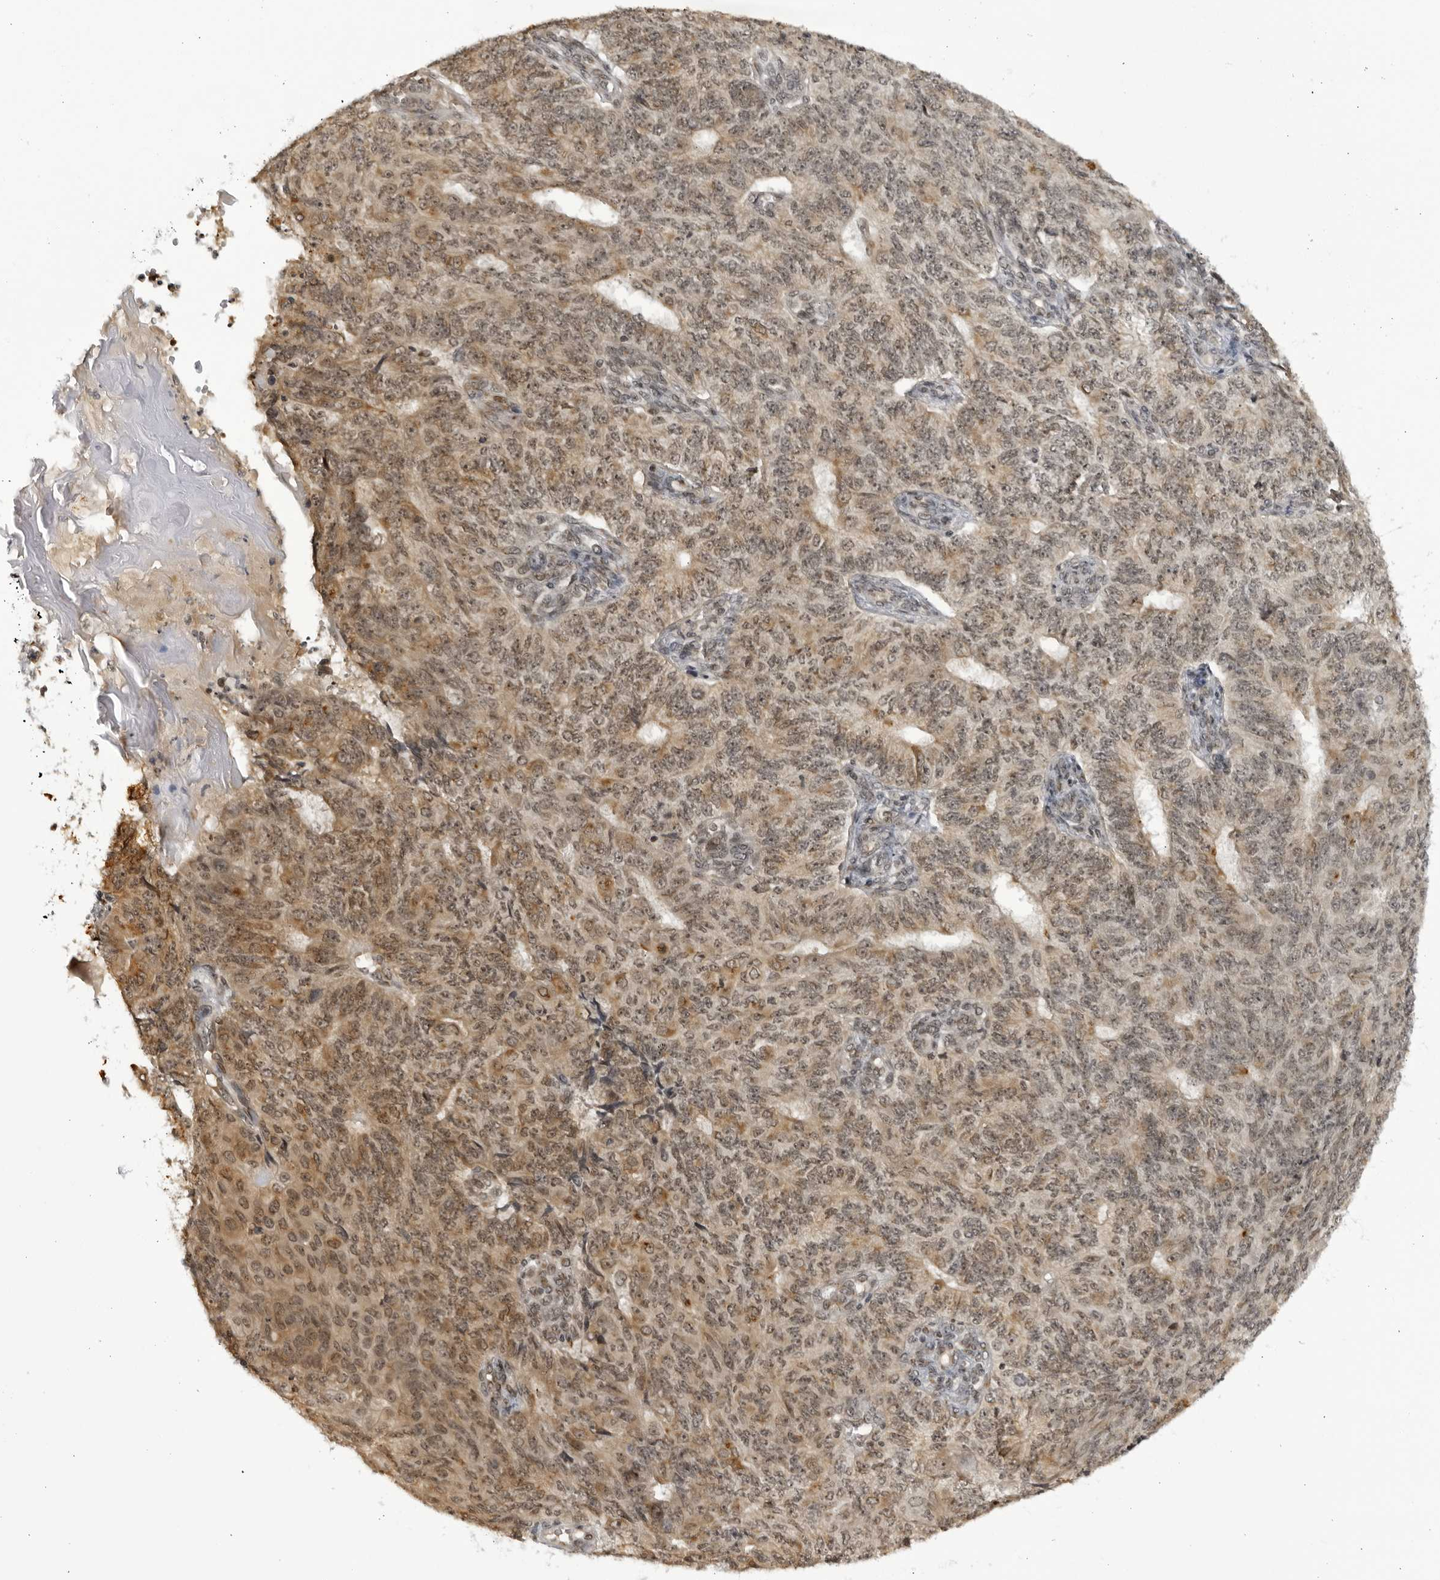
{"staining": {"intensity": "weak", "quantity": ">75%", "location": "cytoplasmic/membranous,nuclear"}, "tissue": "endometrial cancer", "cell_type": "Tumor cells", "image_type": "cancer", "snomed": [{"axis": "morphology", "description": "Adenocarcinoma, NOS"}, {"axis": "topography", "description": "Endometrium"}], "caption": "A brown stain labels weak cytoplasmic/membranous and nuclear positivity of a protein in endometrial cancer tumor cells.", "gene": "RASGEF1C", "patient": {"sex": "female", "age": 32}}